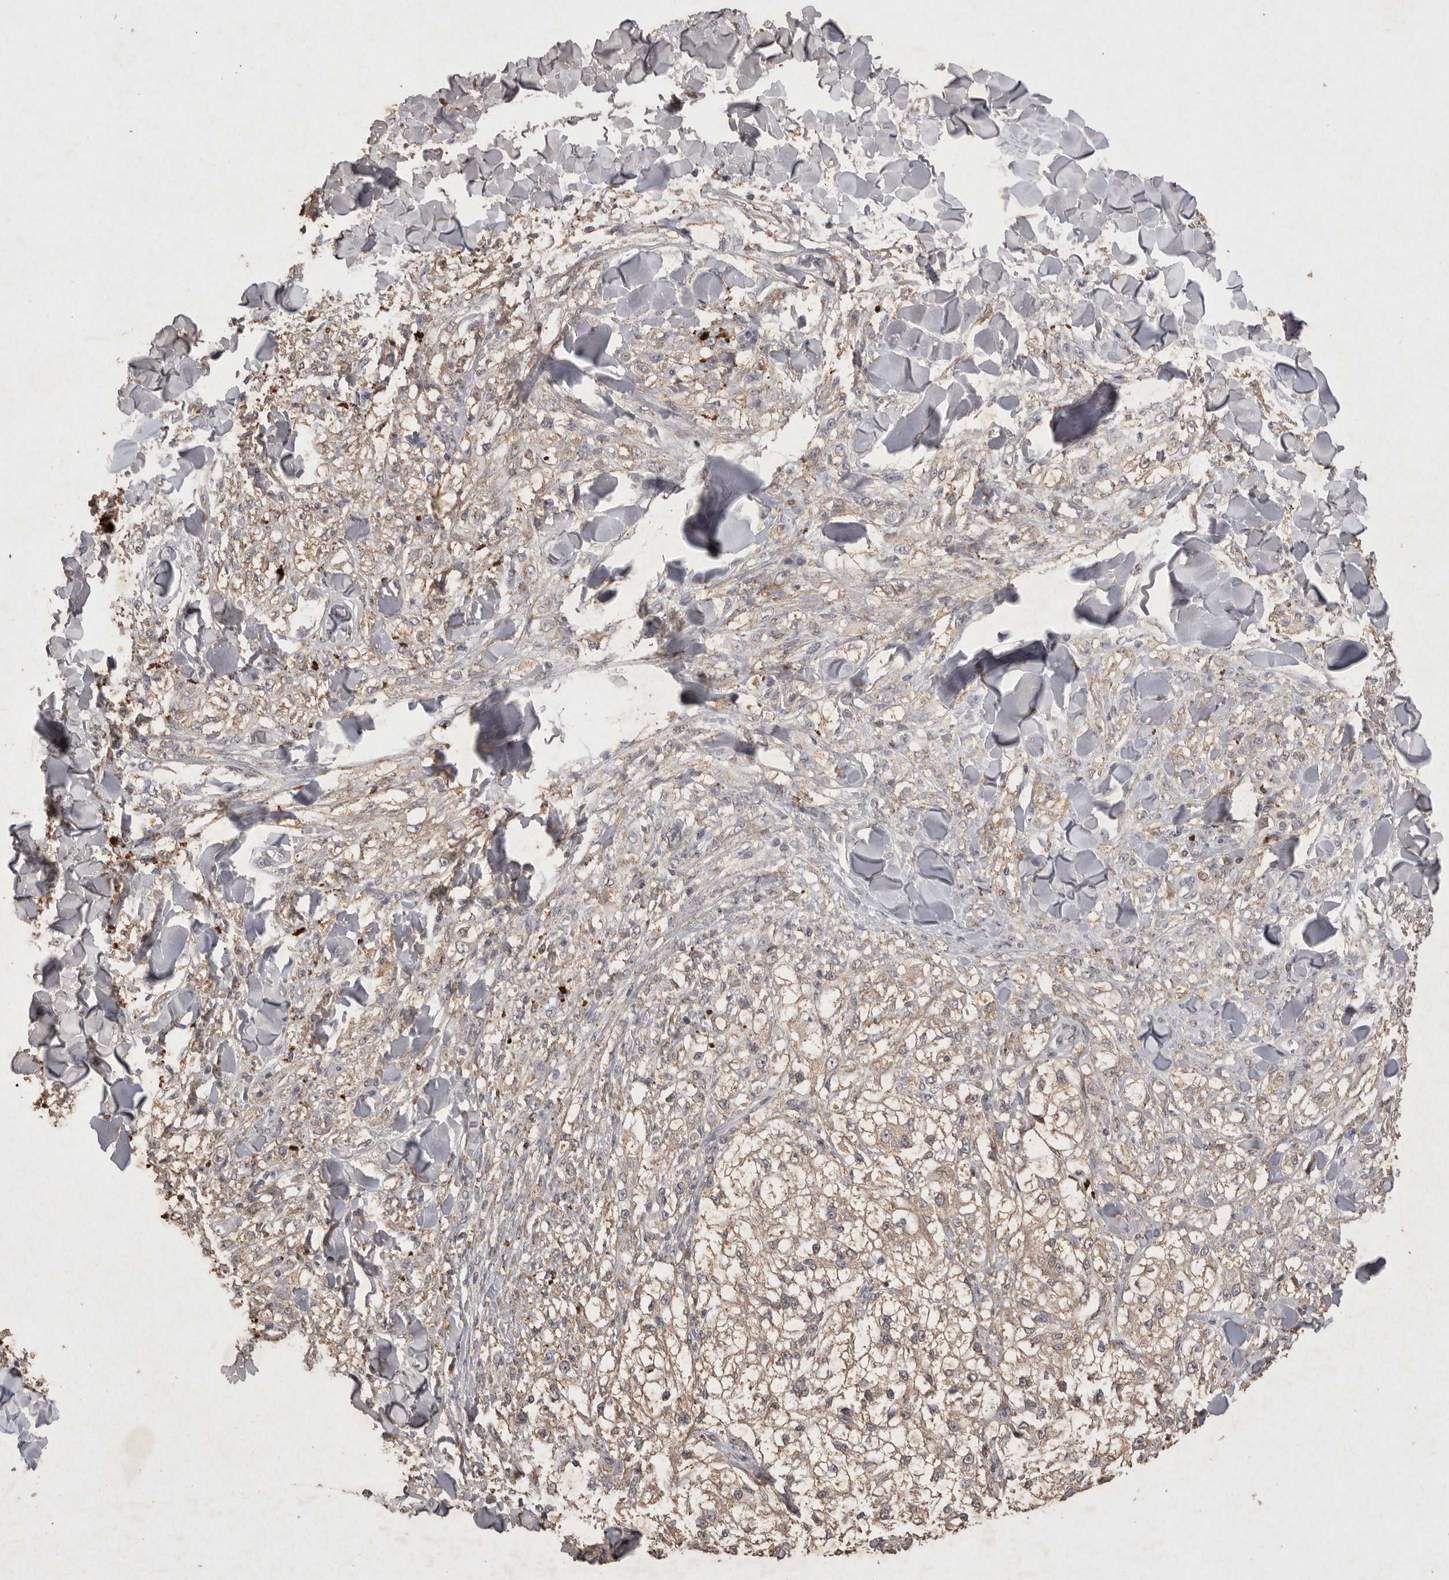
{"staining": {"intensity": "weak", "quantity": ">75%", "location": "cytoplasmic/membranous"}, "tissue": "melanoma", "cell_type": "Tumor cells", "image_type": "cancer", "snomed": [{"axis": "morphology", "description": "Malignant melanoma, NOS"}, {"axis": "topography", "description": "Skin of head"}], "caption": "Immunohistochemical staining of human malignant melanoma shows low levels of weak cytoplasmic/membranous expression in about >75% of tumor cells.", "gene": "APLNR", "patient": {"sex": "male", "age": 83}}